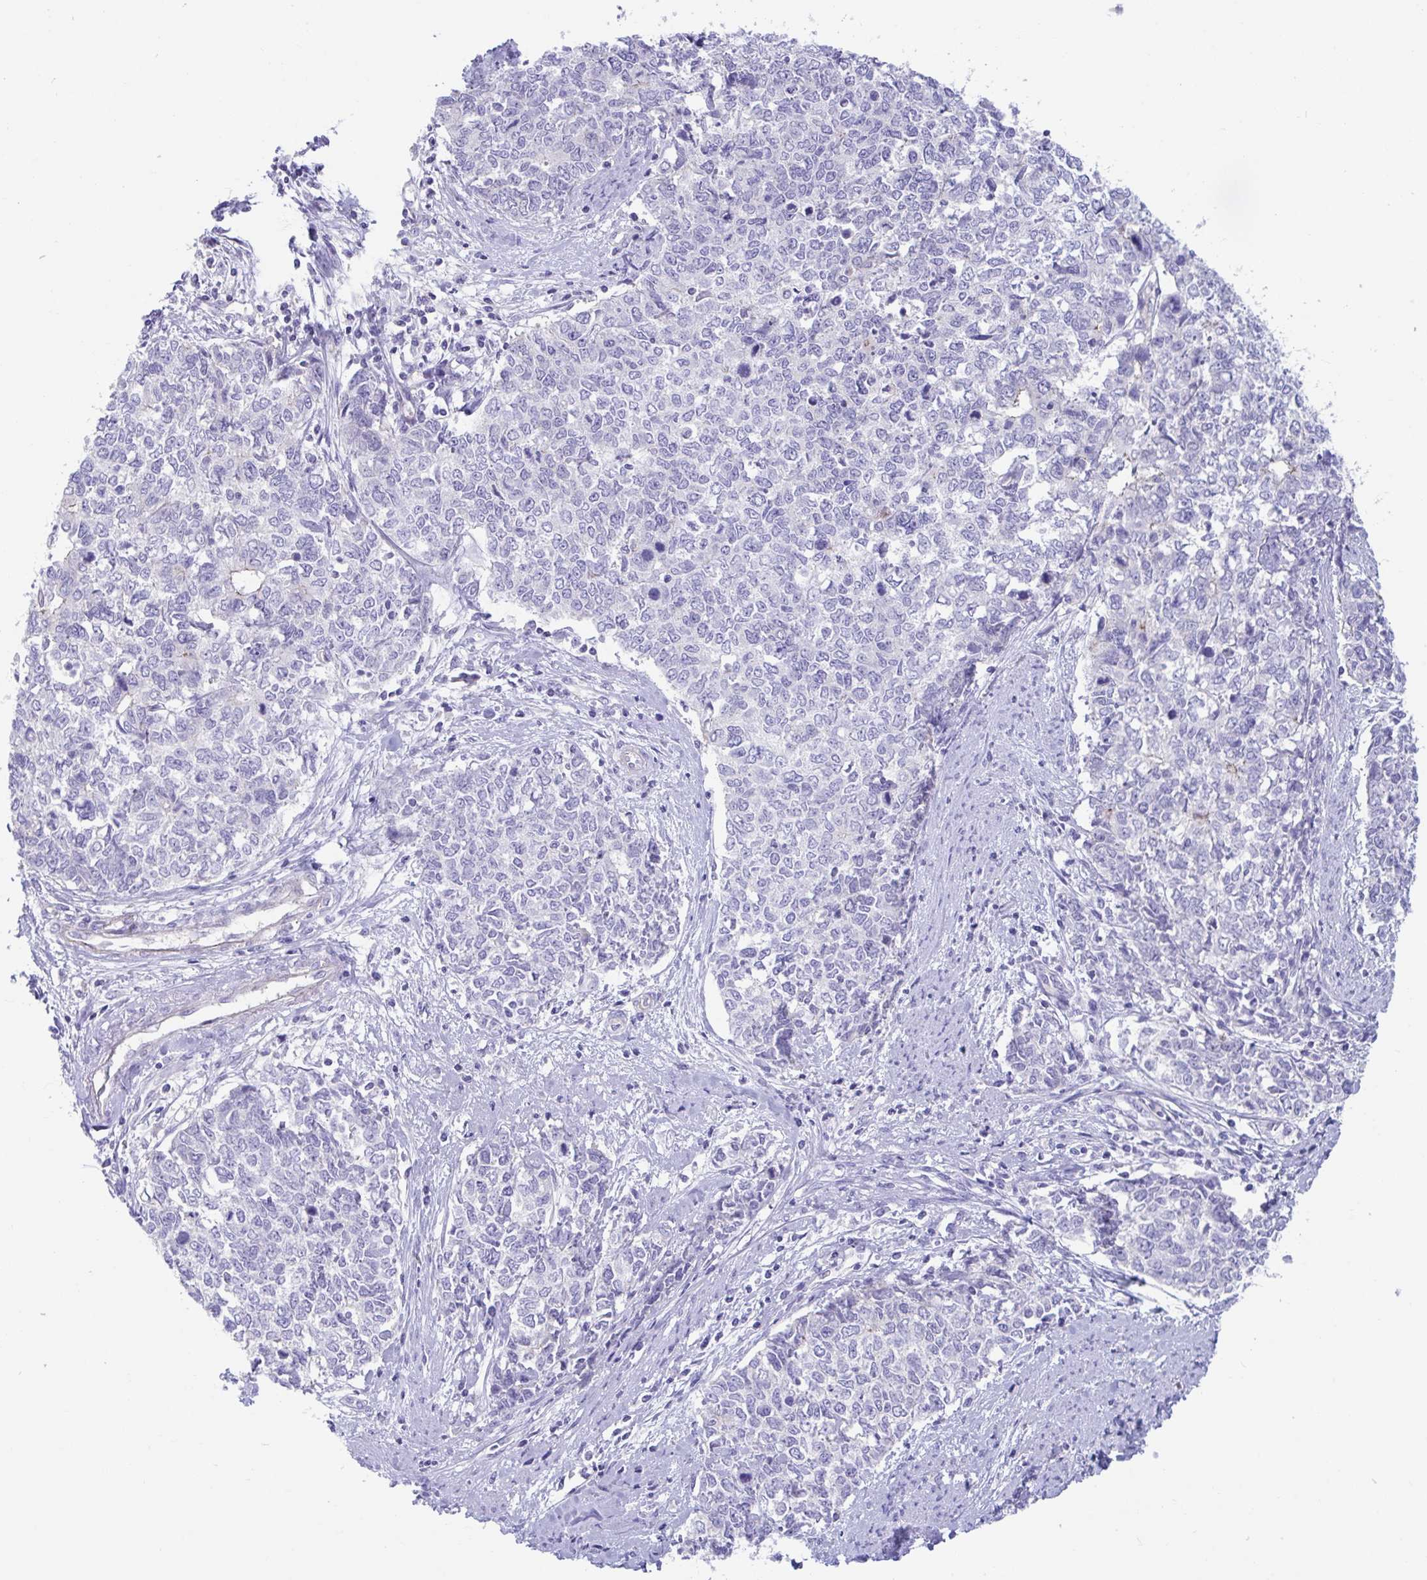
{"staining": {"intensity": "negative", "quantity": "none", "location": "none"}, "tissue": "cervical cancer", "cell_type": "Tumor cells", "image_type": "cancer", "snomed": [{"axis": "morphology", "description": "Adenocarcinoma, NOS"}, {"axis": "topography", "description": "Cervix"}], "caption": "There is no significant expression in tumor cells of cervical cancer.", "gene": "TTC30B", "patient": {"sex": "female", "age": 63}}